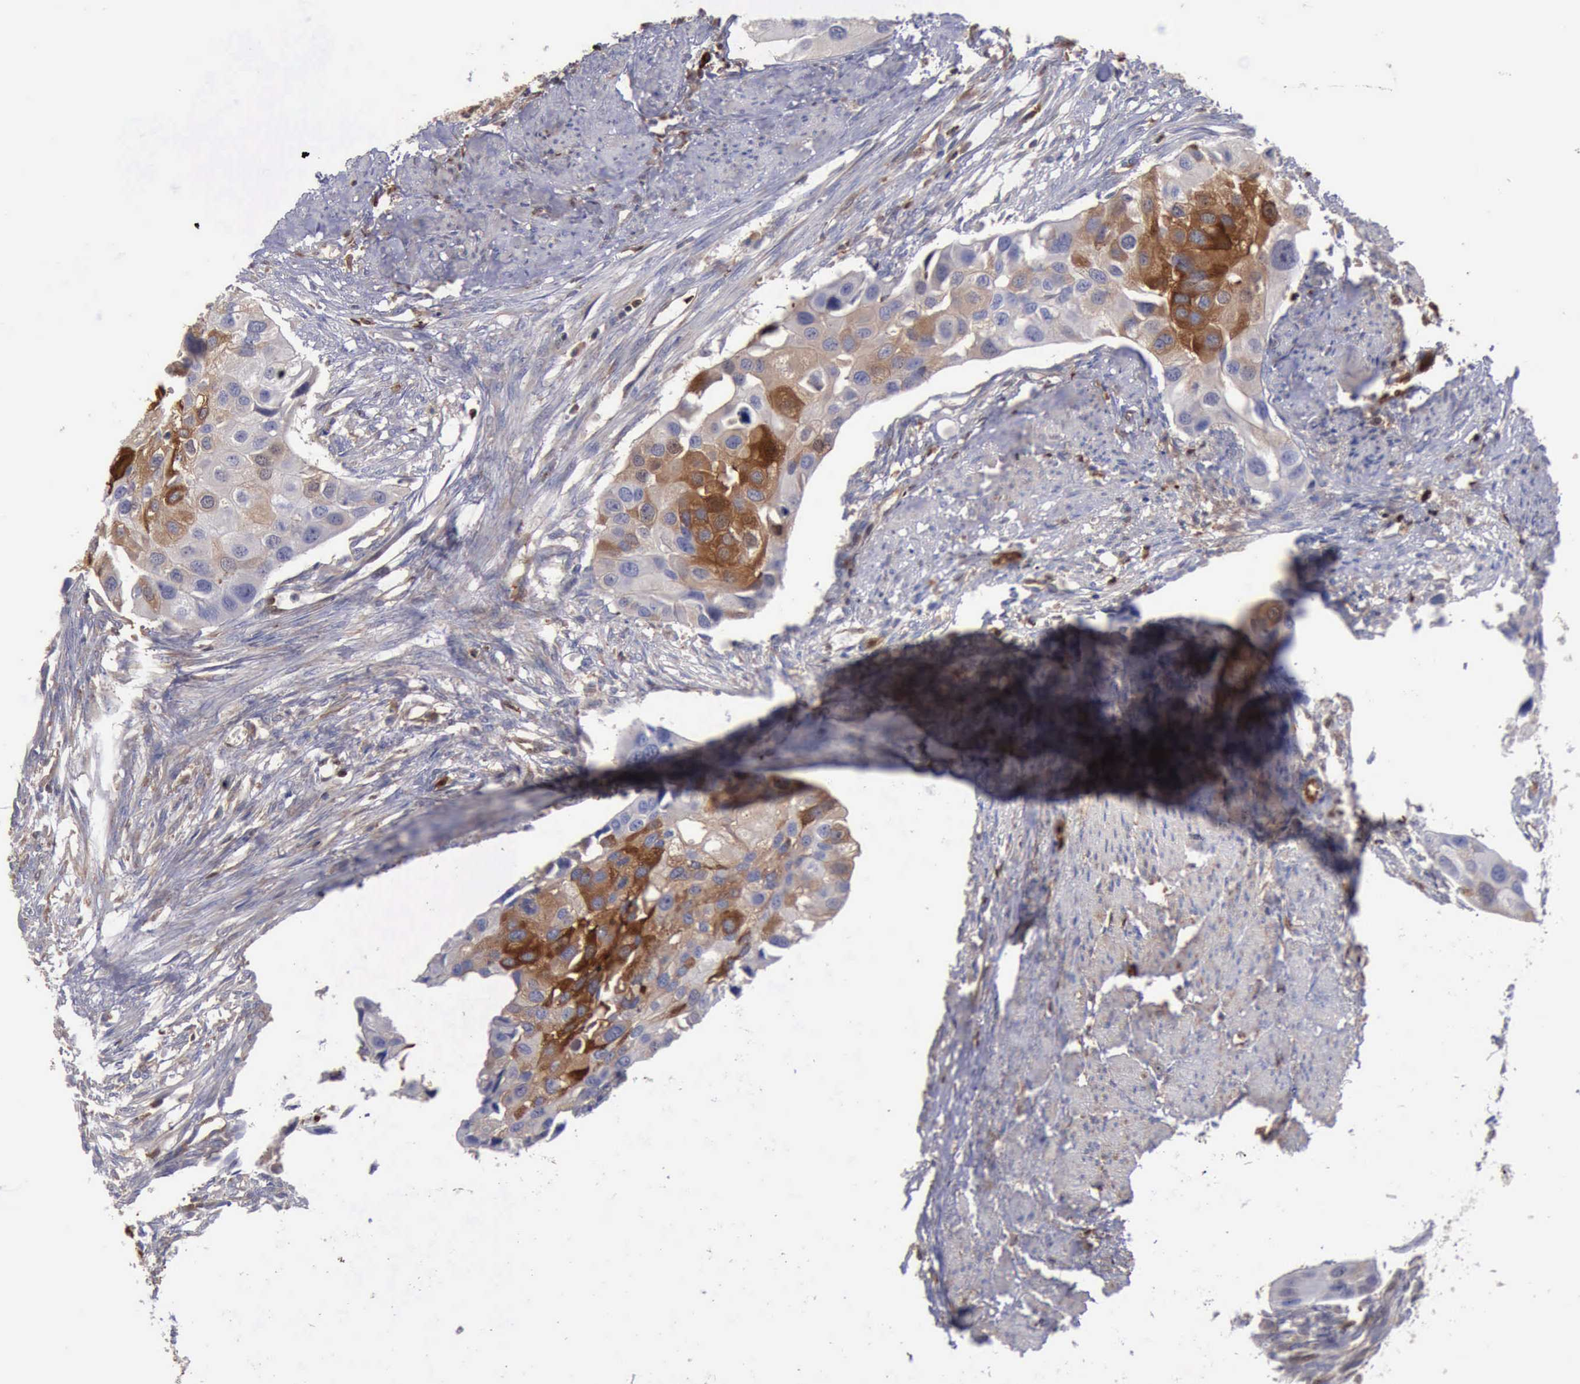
{"staining": {"intensity": "moderate", "quantity": "25%-75%", "location": "cytoplasmic/membranous"}, "tissue": "urothelial cancer", "cell_type": "Tumor cells", "image_type": "cancer", "snomed": [{"axis": "morphology", "description": "Urothelial carcinoma, High grade"}, {"axis": "topography", "description": "Urinary bladder"}], "caption": "Immunohistochemistry (IHC) staining of high-grade urothelial carcinoma, which shows medium levels of moderate cytoplasmic/membranous staining in about 25%-75% of tumor cells indicating moderate cytoplasmic/membranous protein positivity. The staining was performed using DAB (3,3'-diaminobenzidine) (brown) for protein detection and nuclei were counterstained in hematoxylin (blue).", "gene": "PDCD4", "patient": {"sex": "male", "age": 55}}